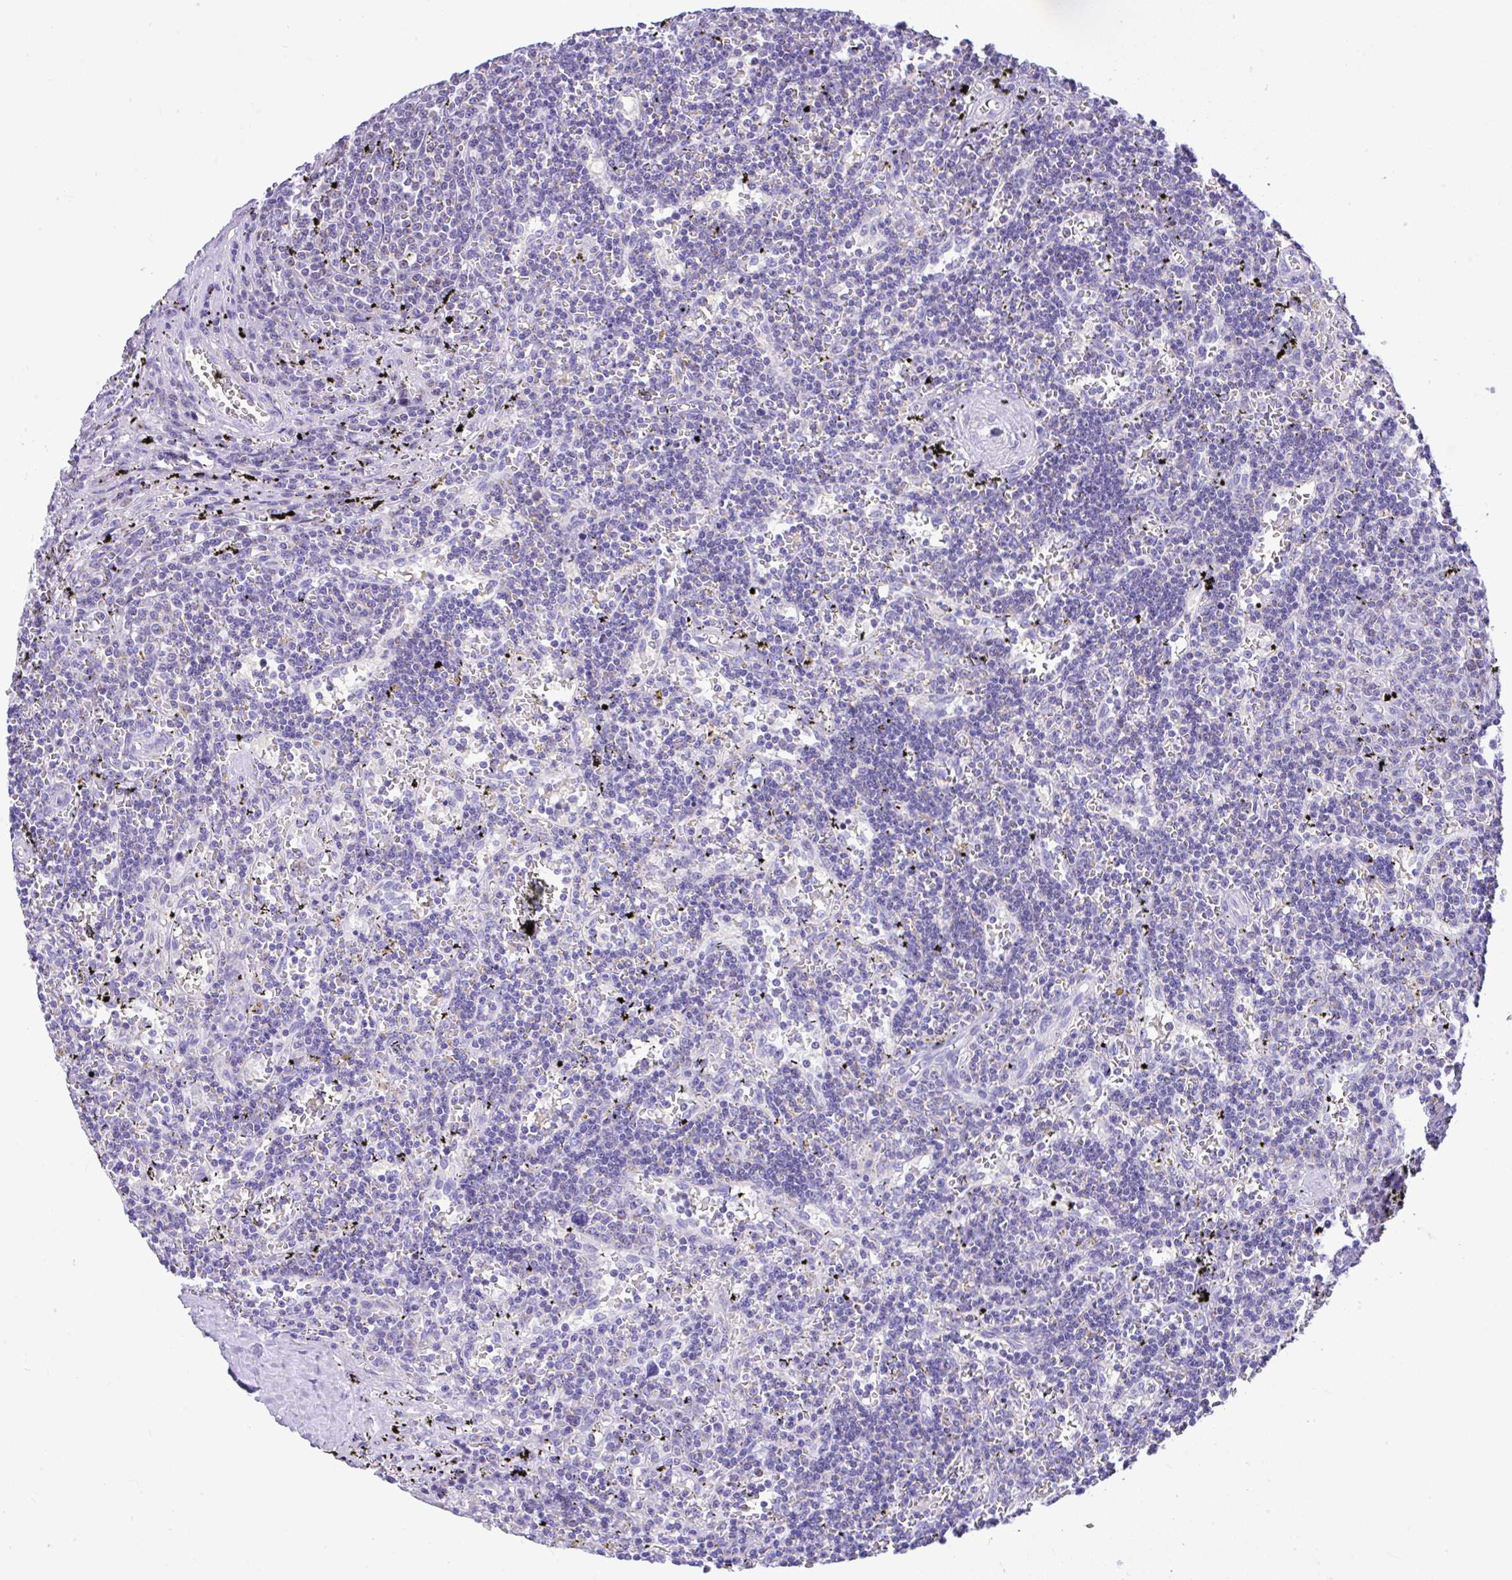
{"staining": {"intensity": "negative", "quantity": "none", "location": "none"}, "tissue": "lymphoma", "cell_type": "Tumor cells", "image_type": "cancer", "snomed": [{"axis": "morphology", "description": "Malignant lymphoma, non-Hodgkin's type, Low grade"}, {"axis": "topography", "description": "Spleen"}], "caption": "Tumor cells are negative for brown protein staining in lymphoma.", "gene": "SLC13A1", "patient": {"sex": "male", "age": 60}}